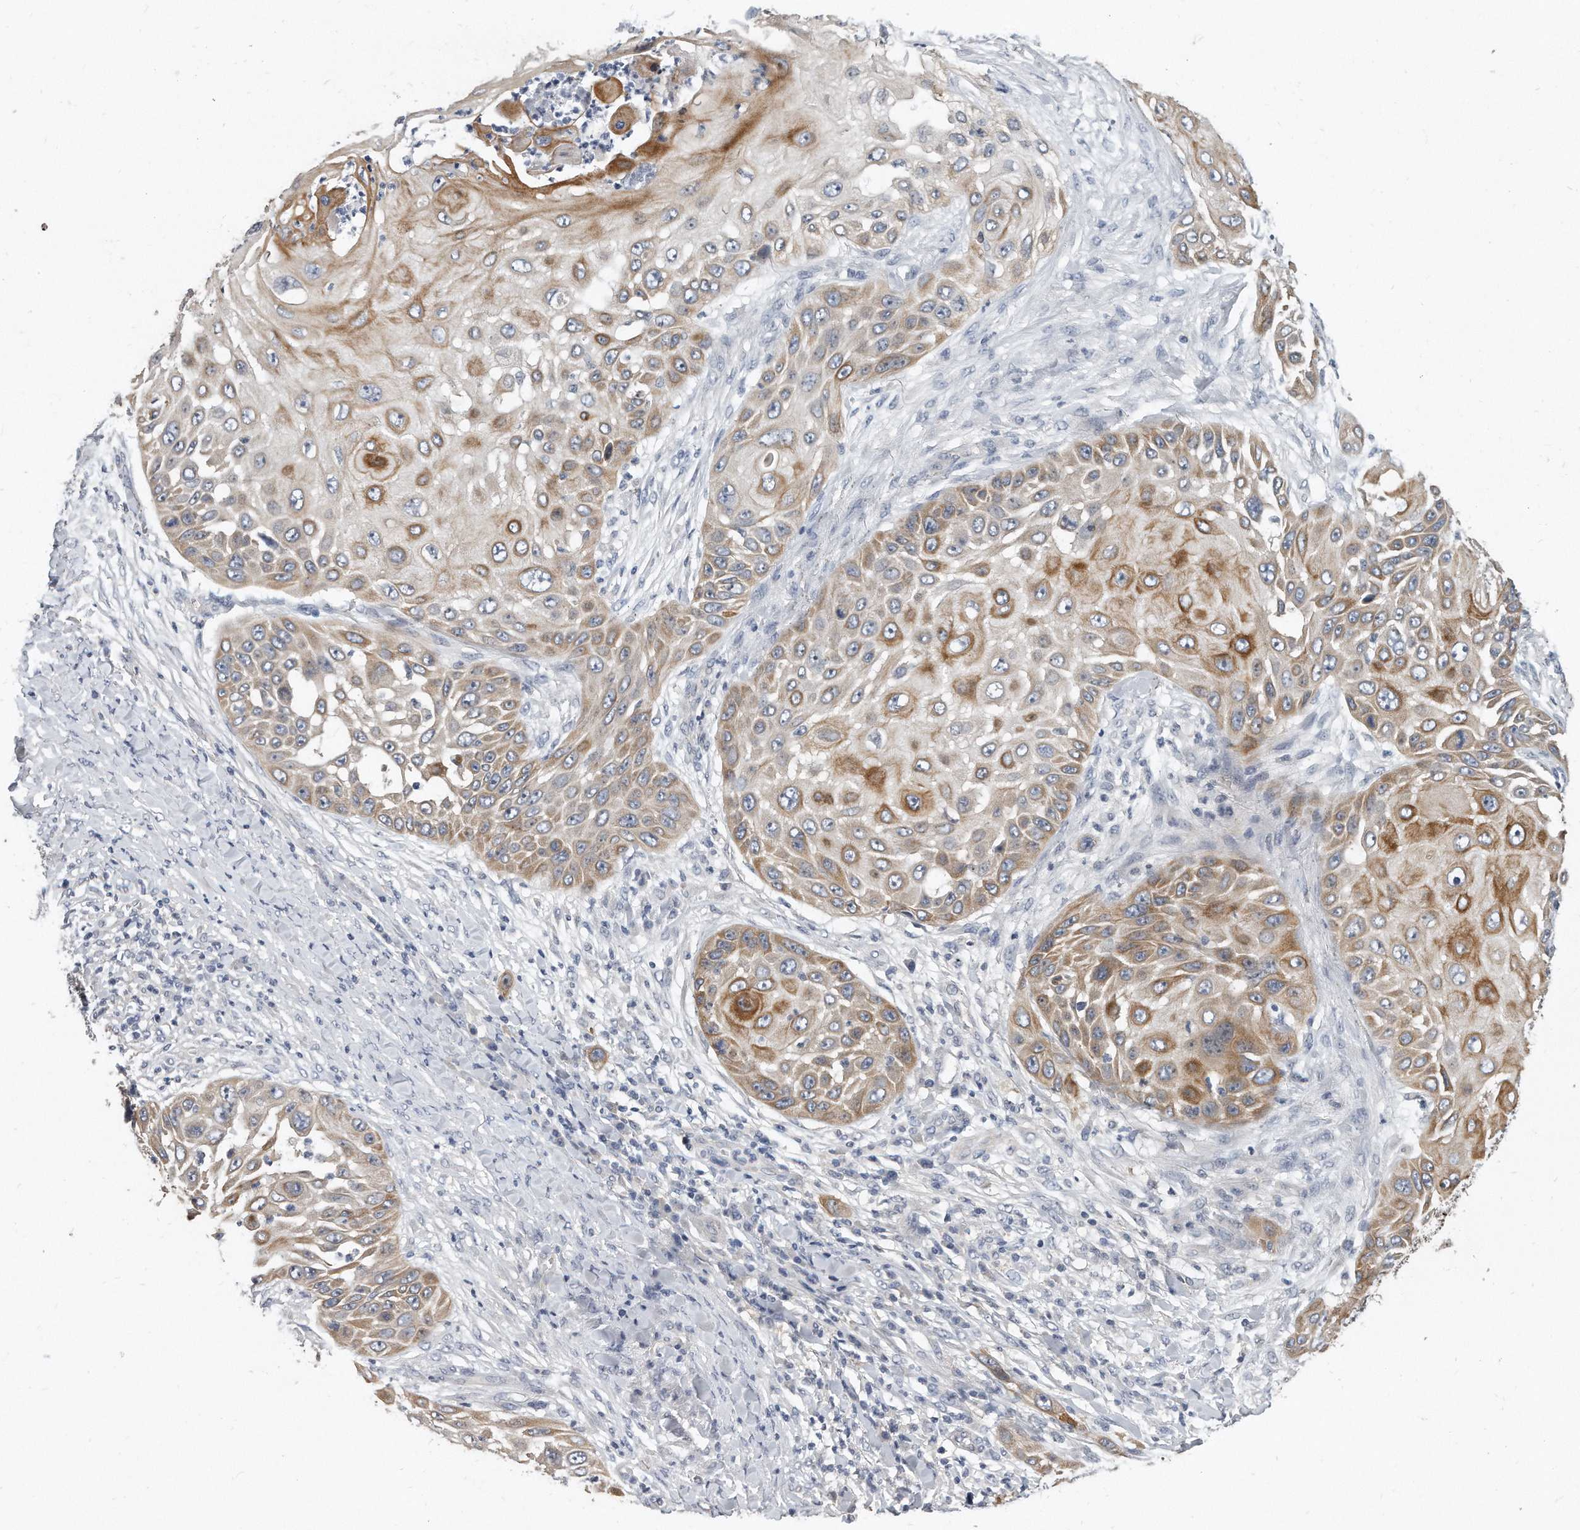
{"staining": {"intensity": "moderate", "quantity": "25%-75%", "location": "cytoplasmic/membranous"}, "tissue": "skin cancer", "cell_type": "Tumor cells", "image_type": "cancer", "snomed": [{"axis": "morphology", "description": "Squamous cell carcinoma, NOS"}, {"axis": "topography", "description": "Skin"}], "caption": "This is a micrograph of immunohistochemistry staining of skin cancer (squamous cell carcinoma), which shows moderate staining in the cytoplasmic/membranous of tumor cells.", "gene": "KLHL7", "patient": {"sex": "female", "age": 44}}